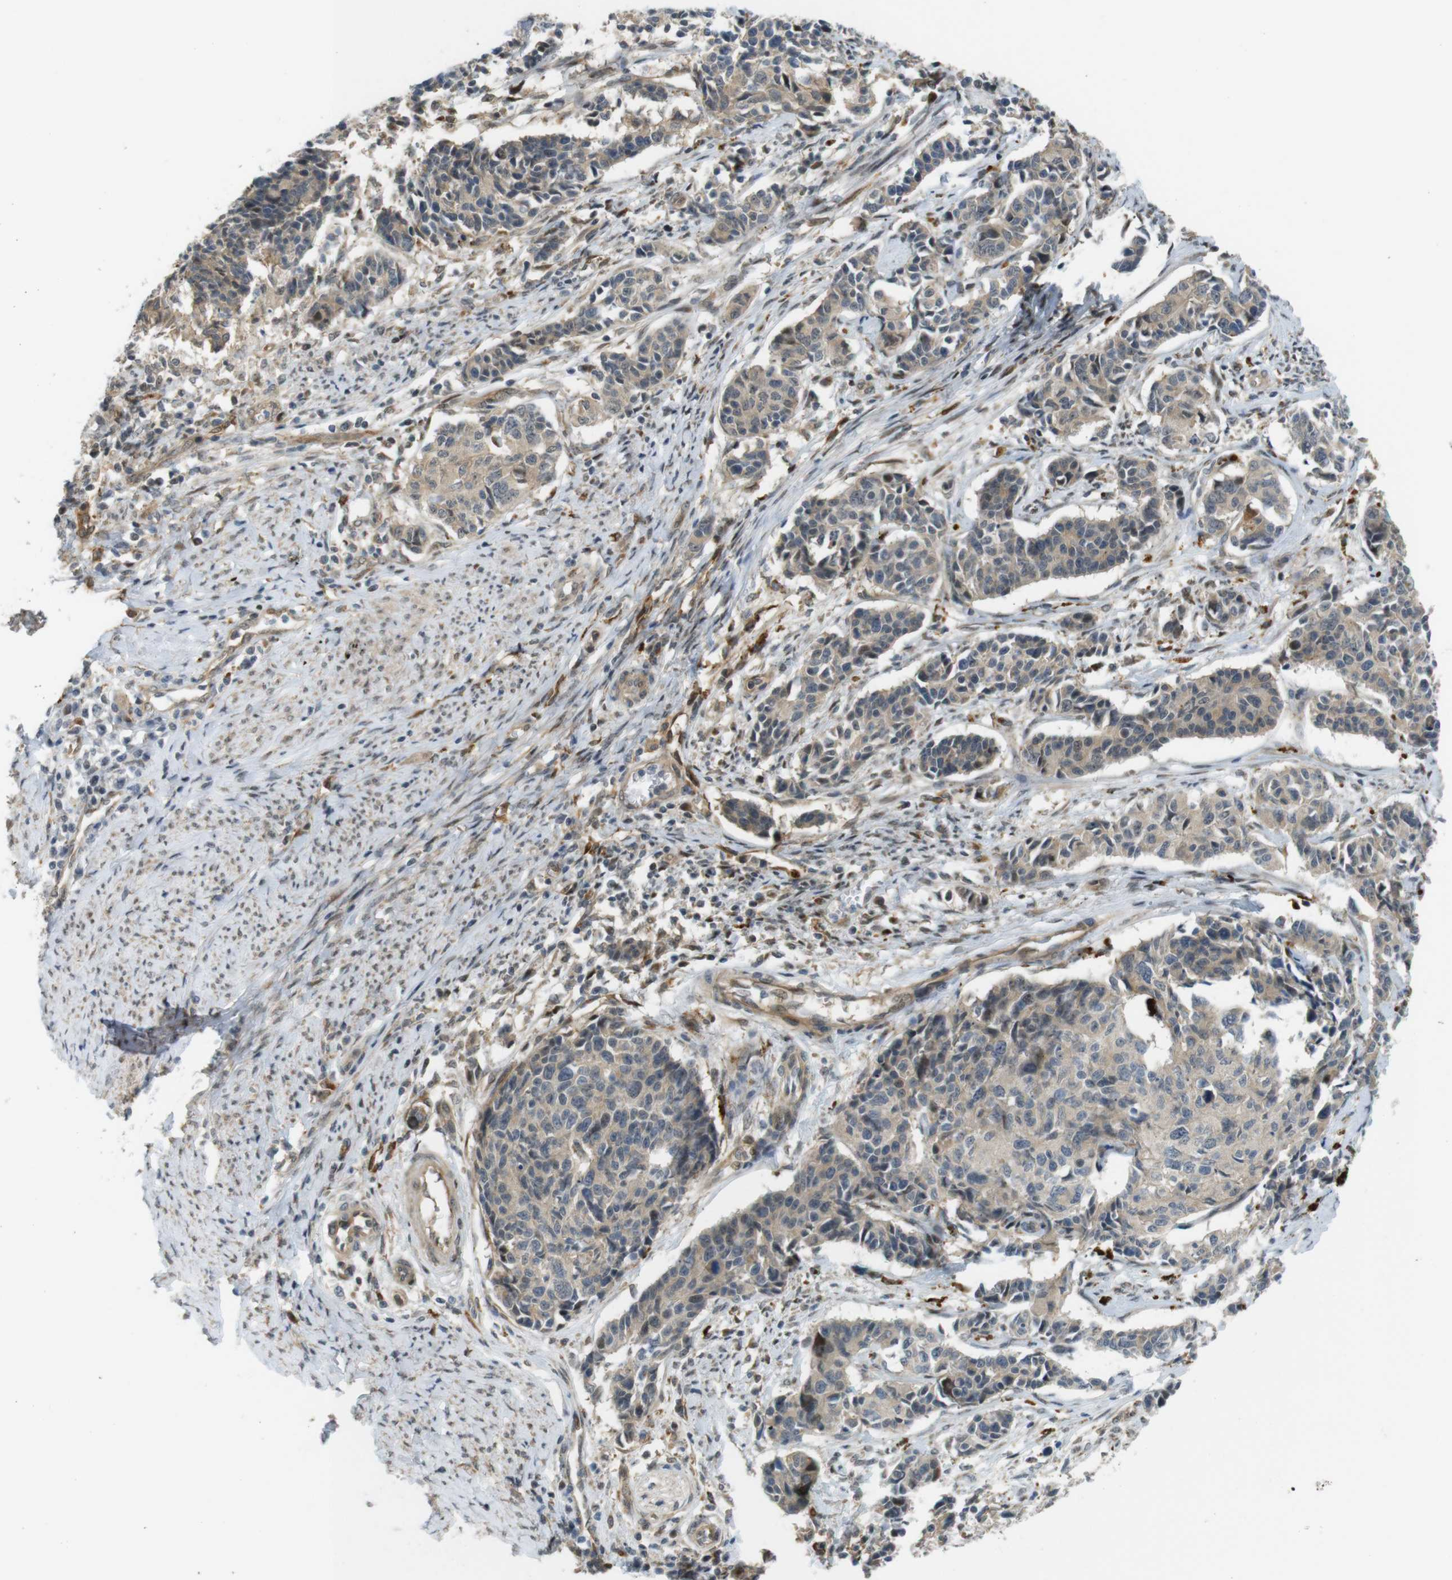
{"staining": {"intensity": "weak", "quantity": "25%-75%", "location": "cytoplasmic/membranous"}, "tissue": "cervical cancer", "cell_type": "Tumor cells", "image_type": "cancer", "snomed": [{"axis": "morphology", "description": "Normal tissue, NOS"}, {"axis": "morphology", "description": "Squamous cell carcinoma, NOS"}, {"axis": "topography", "description": "Cervix"}], "caption": "Cervical cancer (squamous cell carcinoma) stained with a protein marker reveals weak staining in tumor cells.", "gene": "TSPAN9", "patient": {"sex": "female", "age": 35}}